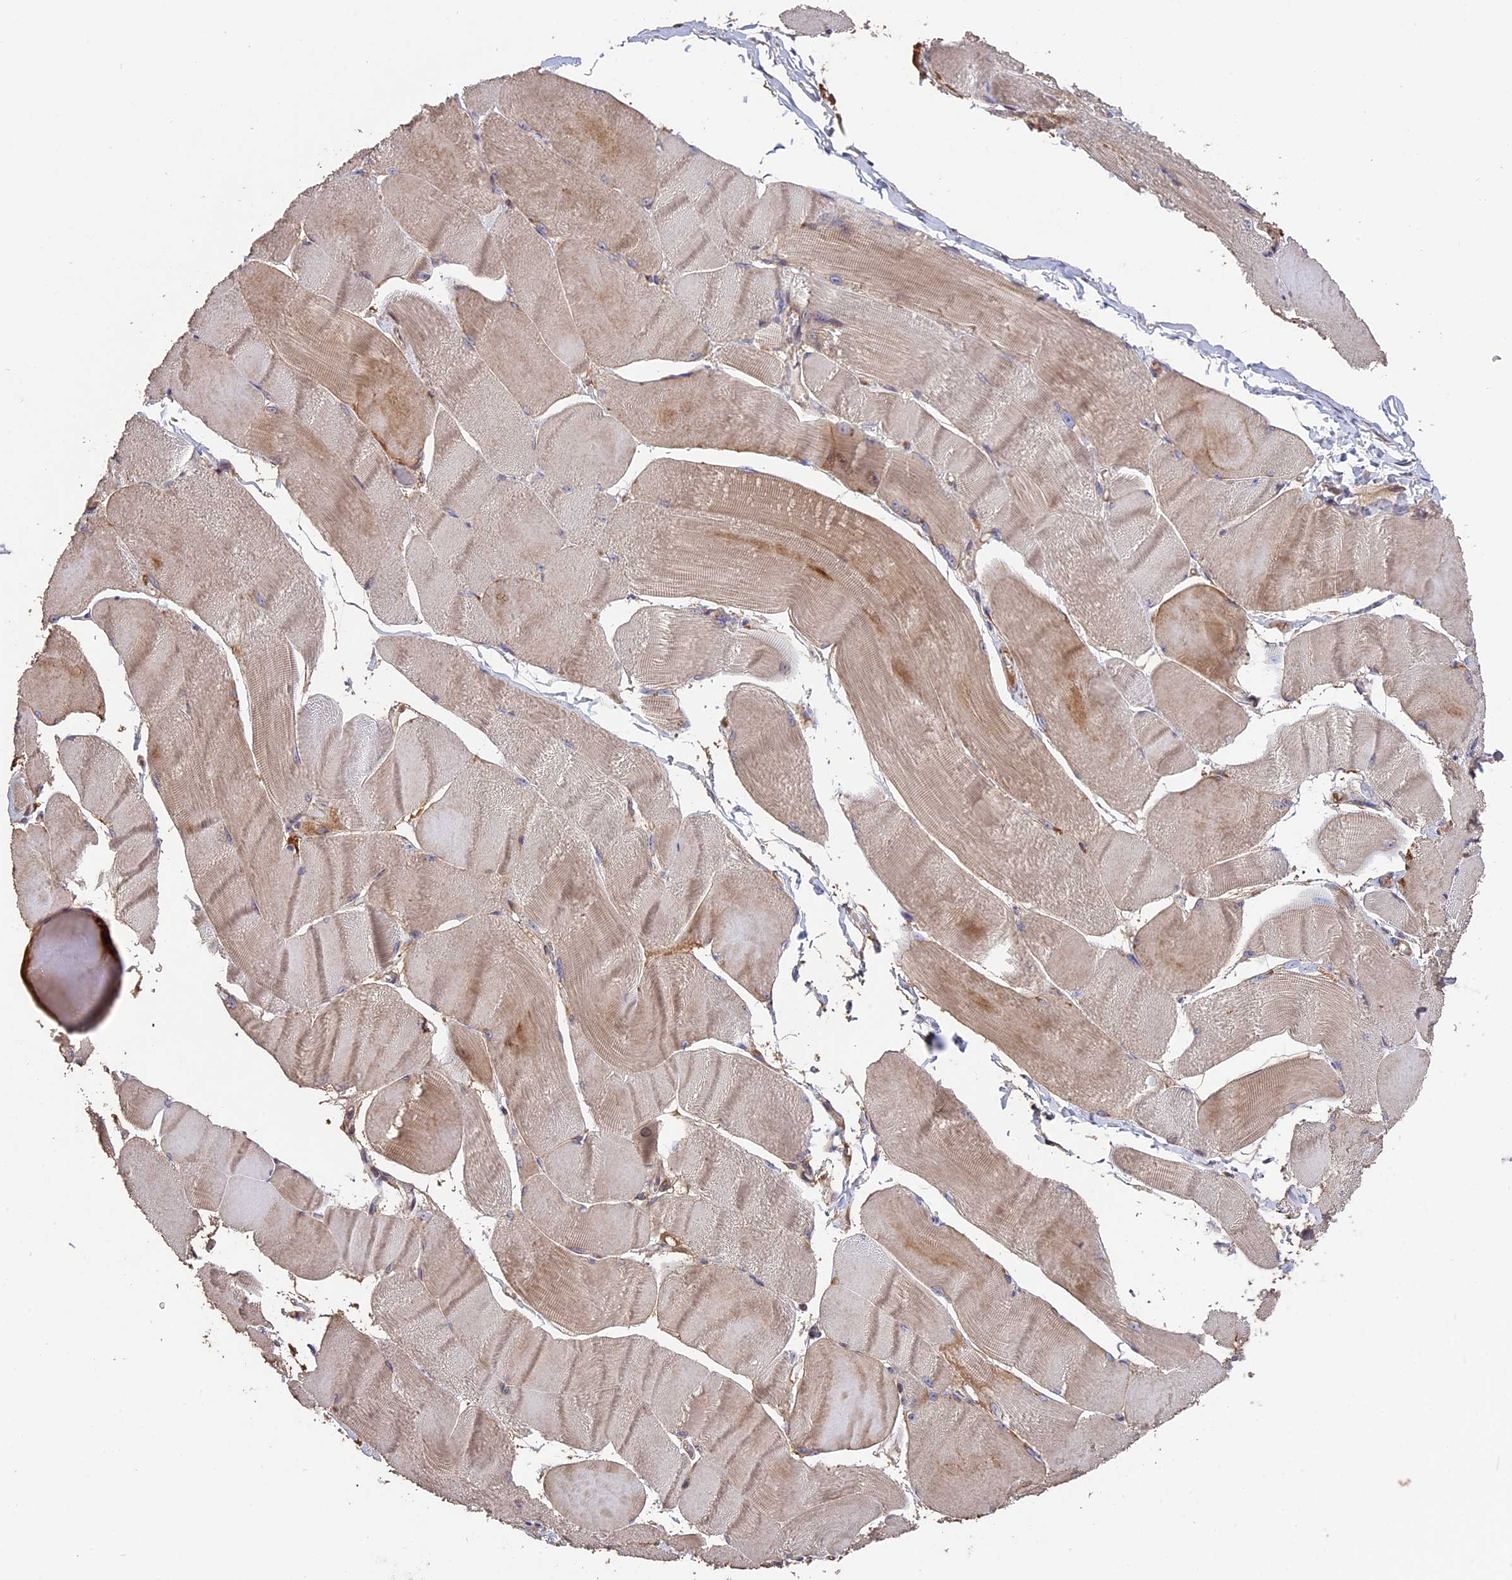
{"staining": {"intensity": "weak", "quantity": ">75%", "location": "cytoplasmic/membranous"}, "tissue": "skeletal muscle", "cell_type": "Myocytes", "image_type": "normal", "snomed": [{"axis": "morphology", "description": "Normal tissue, NOS"}, {"axis": "morphology", "description": "Basal cell carcinoma"}, {"axis": "topography", "description": "Skeletal muscle"}], "caption": "A brown stain shows weak cytoplasmic/membranous staining of a protein in myocytes of normal skeletal muscle. Immunohistochemistry (ihc) stains the protein in brown and the nuclei are stained blue.", "gene": "RASAL1", "patient": {"sex": "female", "age": 64}}